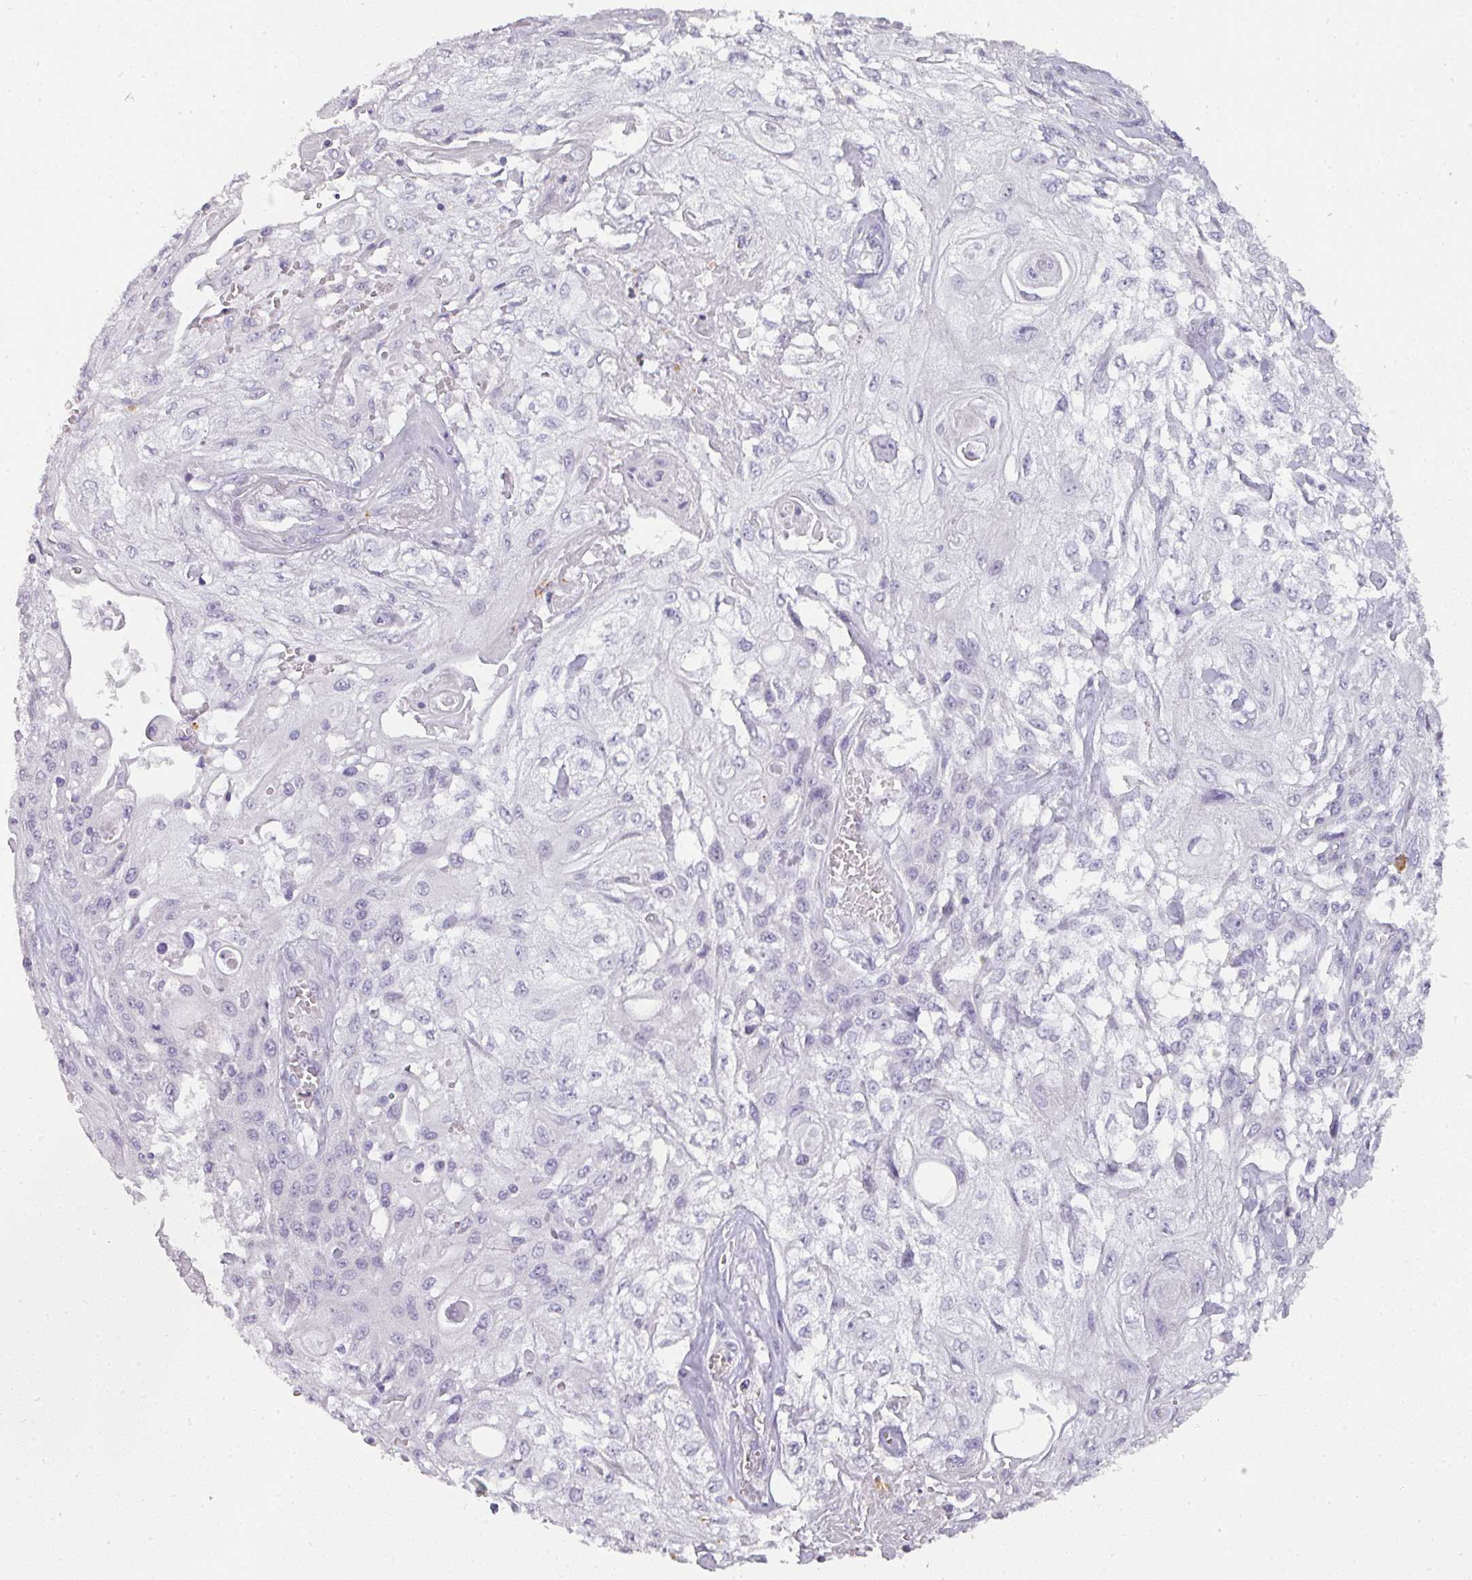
{"staining": {"intensity": "negative", "quantity": "none", "location": "none"}, "tissue": "skin cancer", "cell_type": "Tumor cells", "image_type": "cancer", "snomed": [{"axis": "morphology", "description": "Squamous cell carcinoma, NOS"}, {"axis": "morphology", "description": "Squamous cell carcinoma, metastatic, NOS"}, {"axis": "topography", "description": "Skin"}, {"axis": "topography", "description": "Lymph node"}], "caption": "This histopathology image is of skin metastatic squamous cell carcinoma stained with immunohistochemistry (IHC) to label a protein in brown with the nuclei are counter-stained blue. There is no expression in tumor cells.", "gene": "CAMP", "patient": {"sex": "male", "age": 75}}